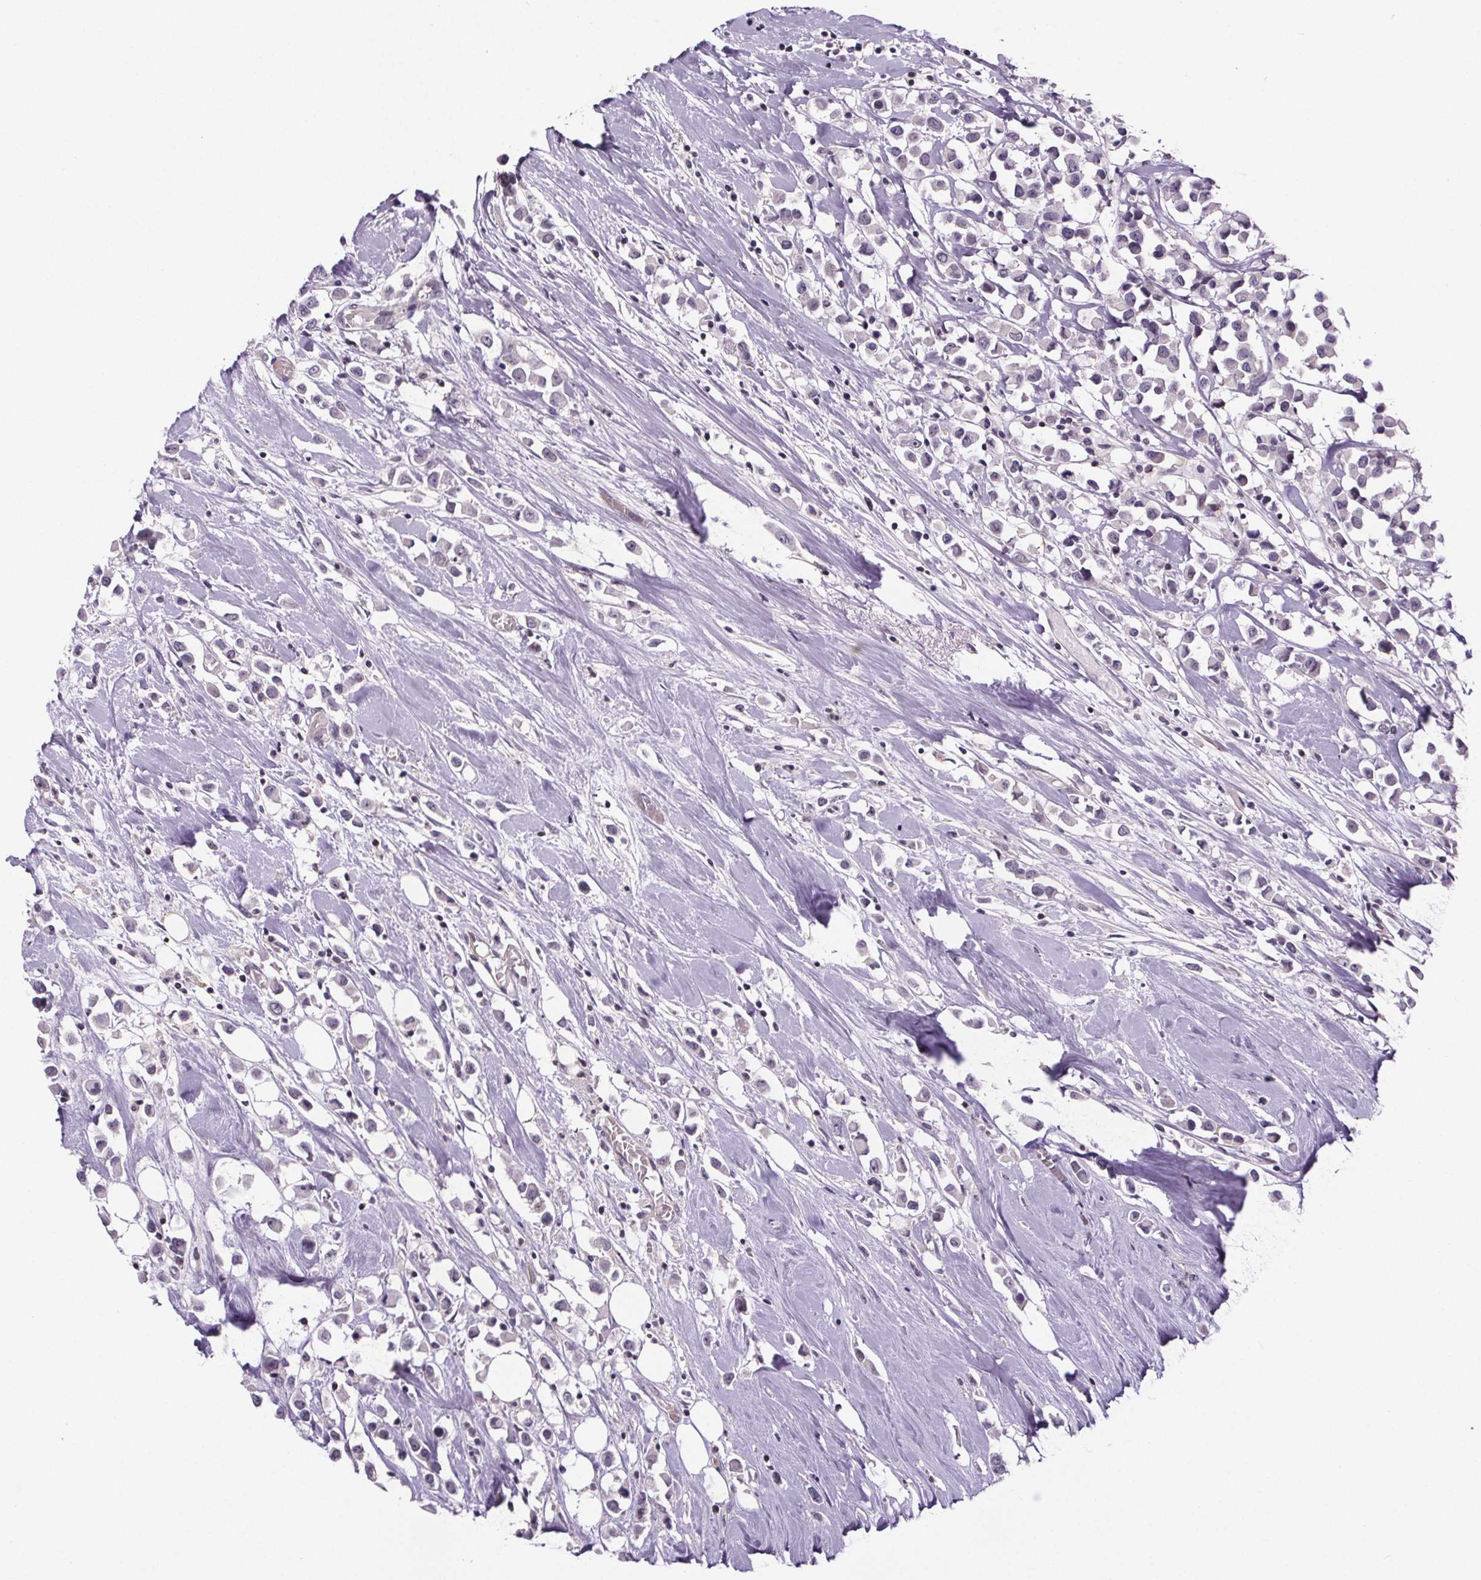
{"staining": {"intensity": "negative", "quantity": "none", "location": "none"}, "tissue": "breast cancer", "cell_type": "Tumor cells", "image_type": "cancer", "snomed": [{"axis": "morphology", "description": "Duct carcinoma"}, {"axis": "topography", "description": "Breast"}], "caption": "An image of invasive ductal carcinoma (breast) stained for a protein reveals no brown staining in tumor cells.", "gene": "TTC12", "patient": {"sex": "female", "age": 61}}